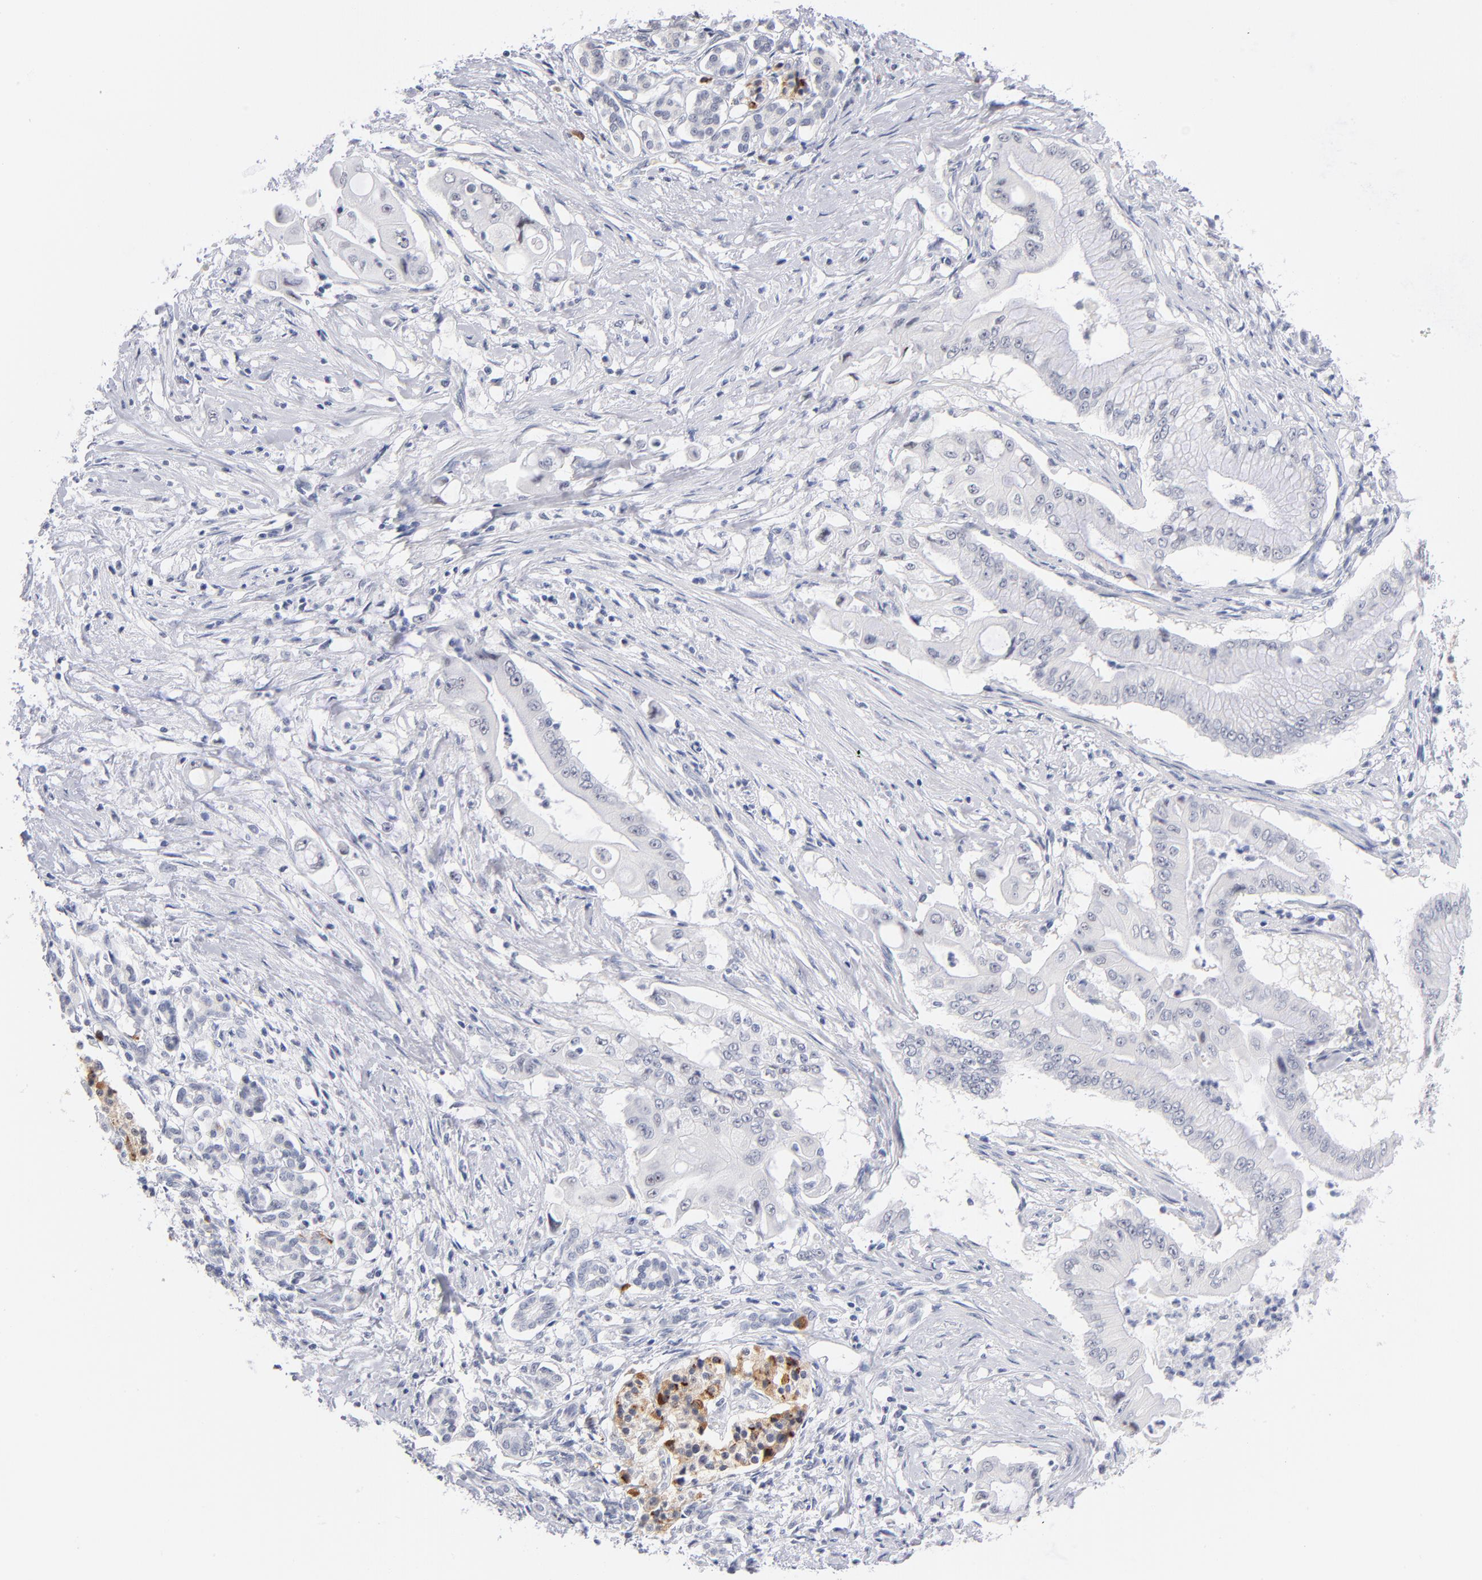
{"staining": {"intensity": "negative", "quantity": "none", "location": "none"}, "tissue": "pancreatic cancer", "cell_type": "Tumor cells", "image_type": "cancer", "snomed": [{"axis": "morphology", "description": "Adenocarcinoma, NOS"}, {"axis": "topography", "description": "Pancreas"}], "caption": "Human pancreatic adenocarcinoma stained for a protein using immunohistochemistry (IHC) exhibits no positivity in tumor cells.", "gene": "KHNYN", "patient": {"sex": "male", "age": 62}}